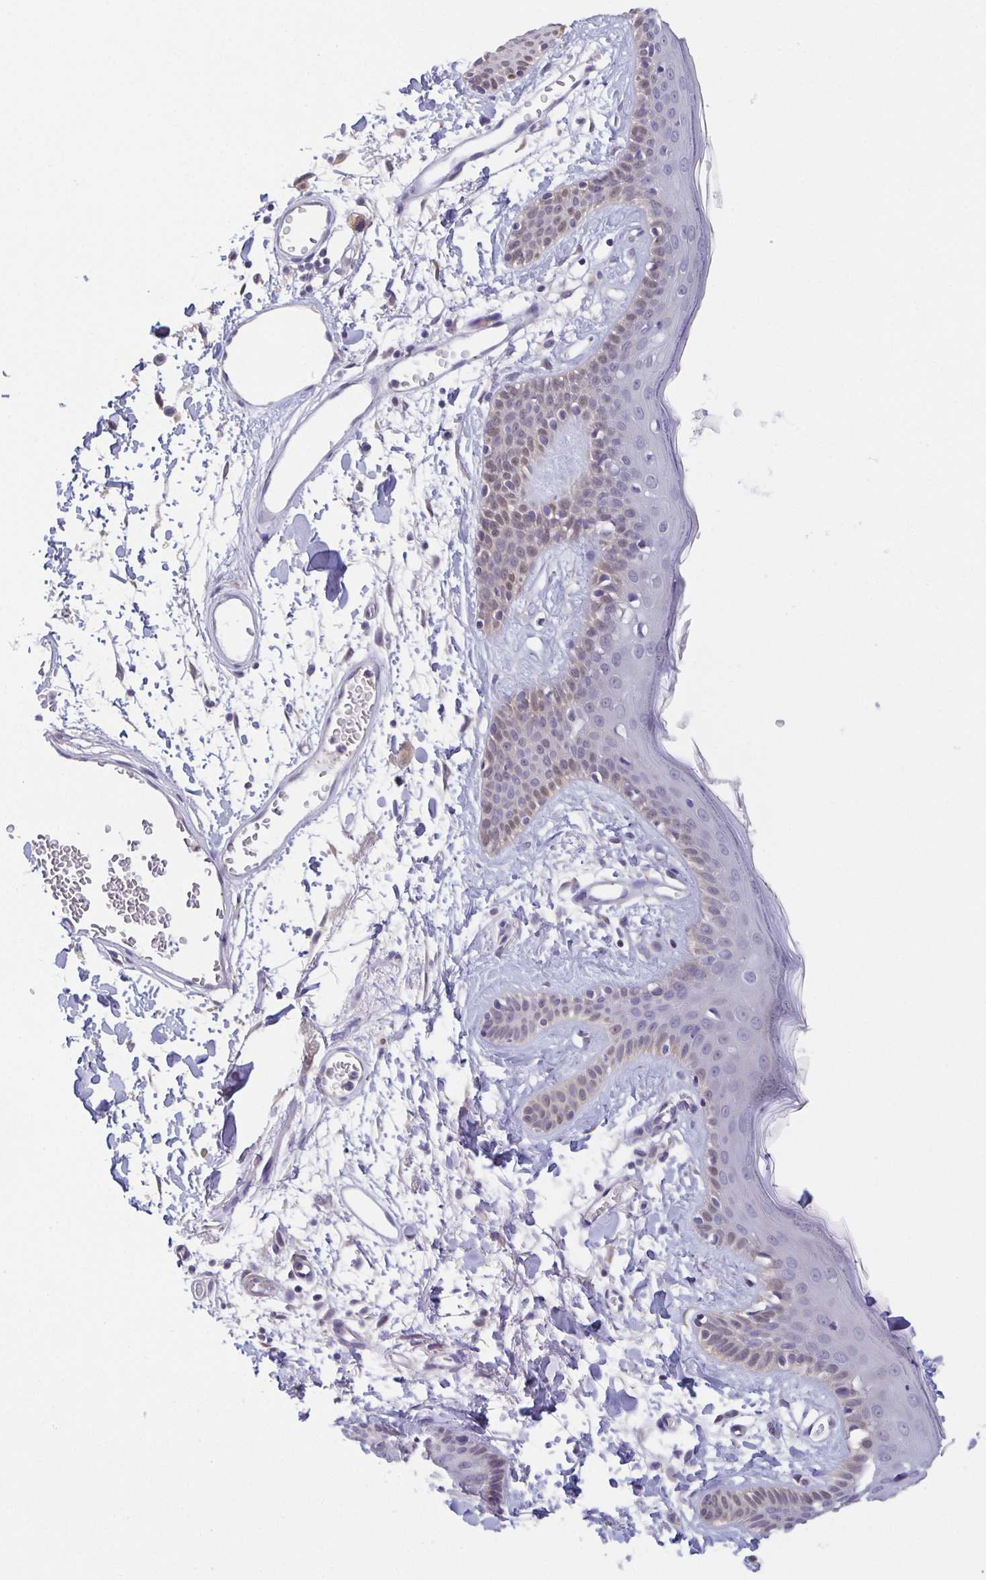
{"staining": {"intensity": "weak", "quantity": "<25%", "location": "cytoplasmic/membranous"}, "tissue": "skin", "cell_type": "Fibroblasts", "image_type": "normal", "snomed": [{"axis": "morphology", "description": "Normal tissue, NOS"}, {"axis": "topography", "description": "Skin"}], "caption": "An immunohistochemistry histopathology image of benign skin is shown. There is no staining in fibroblasts of skin.", "gene": "BCL2L1", "patient": {"sex": "male", "age": 79}}